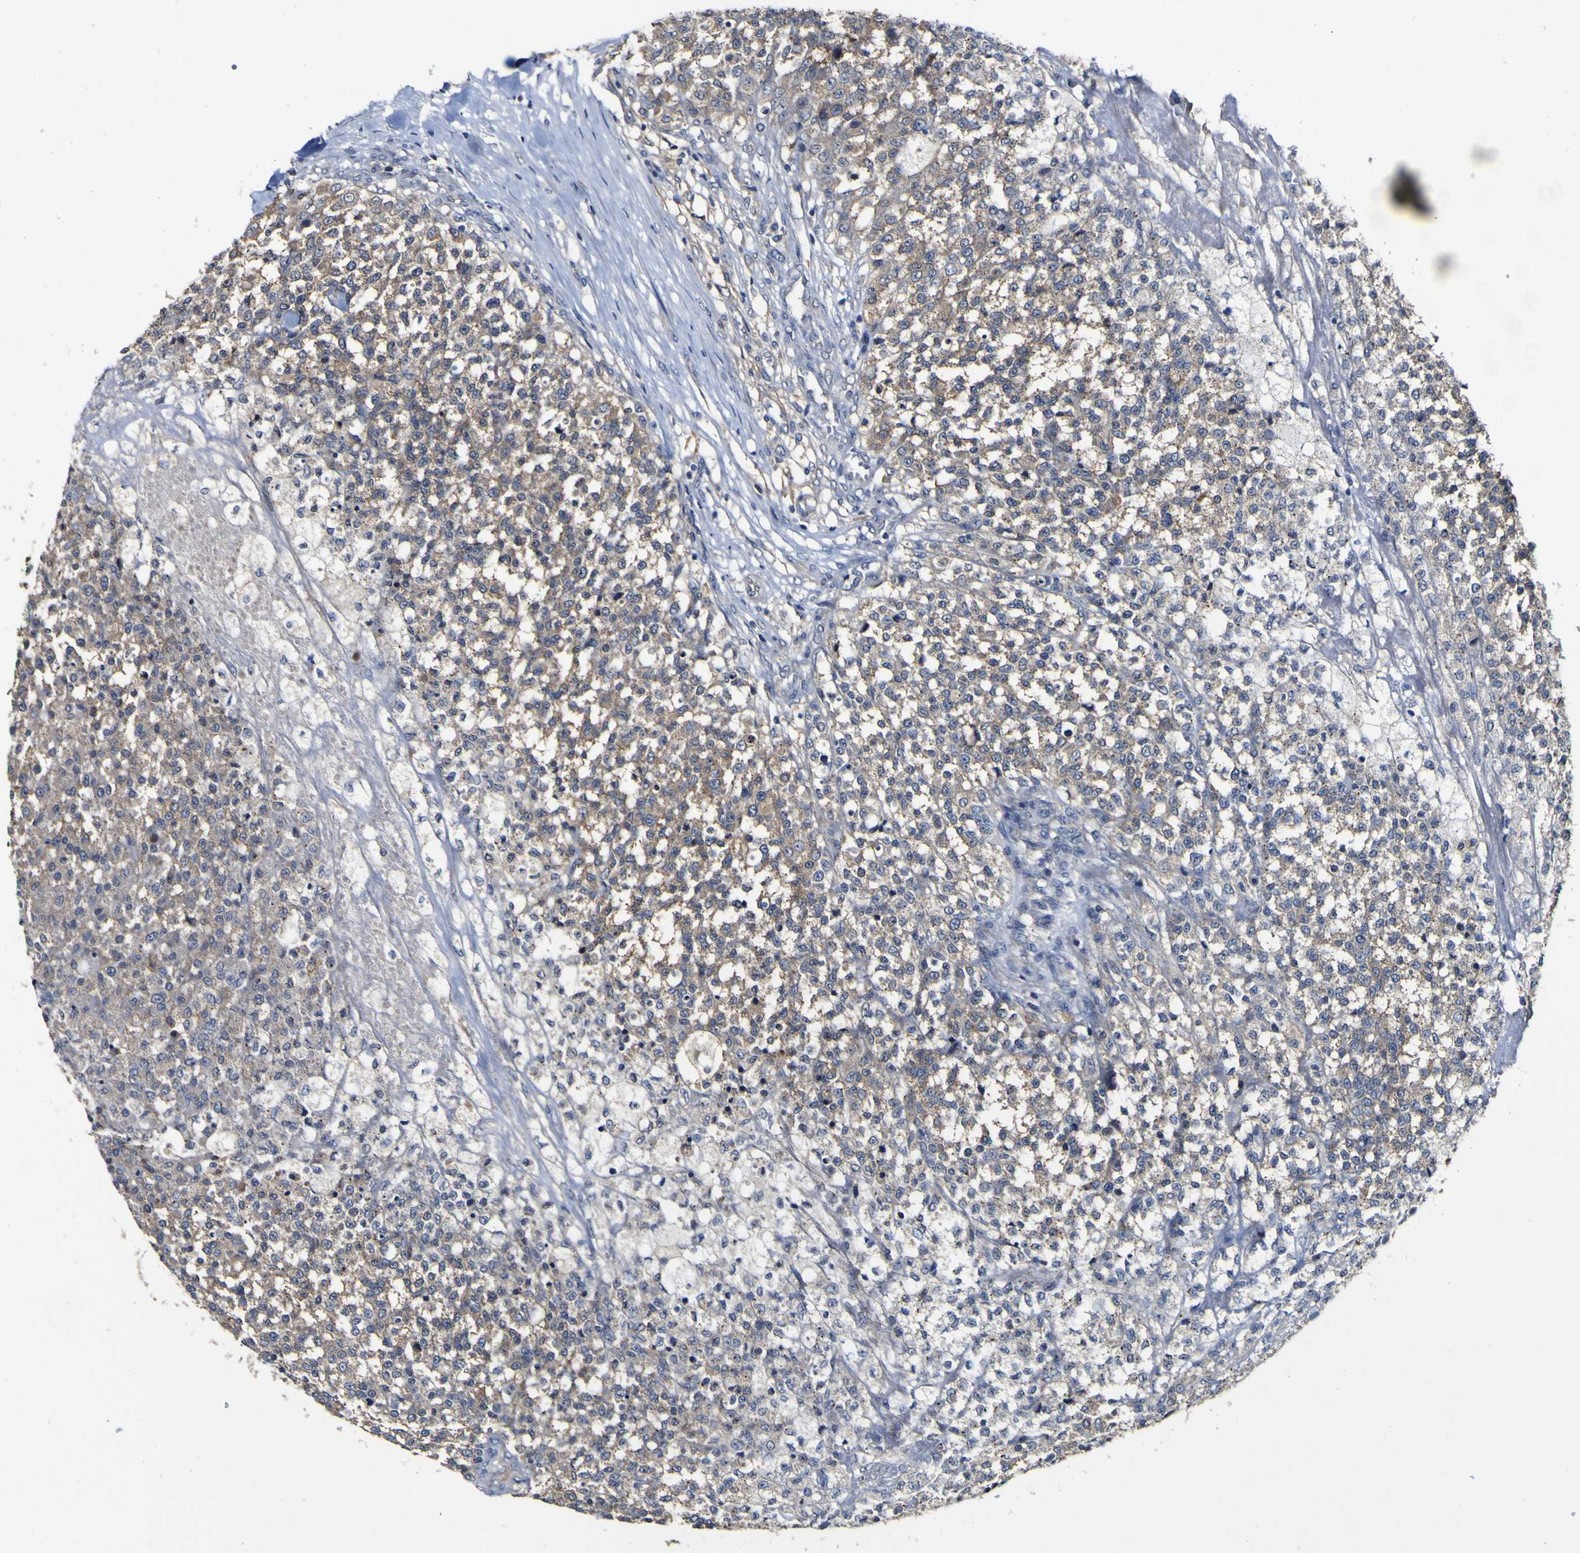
{"staining": {"intensity": "weak", "quantity": ">75%", "location": "cytoplasmic/membranous"}, "tissue": "testis cancer", "cell_type": "Tumor cells", "image_type": "cancer", "snomed": [{"axis": "morphology", "description": "Seminoma, NOS"}, {"axis": "topography", "description": "Testis"}], "caption": "IHC micrograph of neoplastic tissue: human testis cancer (seminoma) stained using immunohistochemistry displays low levels of weak protein expression localized specifically in the cytoplasmic/membranous of tumor cells, appearing as a cytoplasmic/membranous brown color.", "gene": "CCL2", "patient": {"sex": "male", "age": 59}}